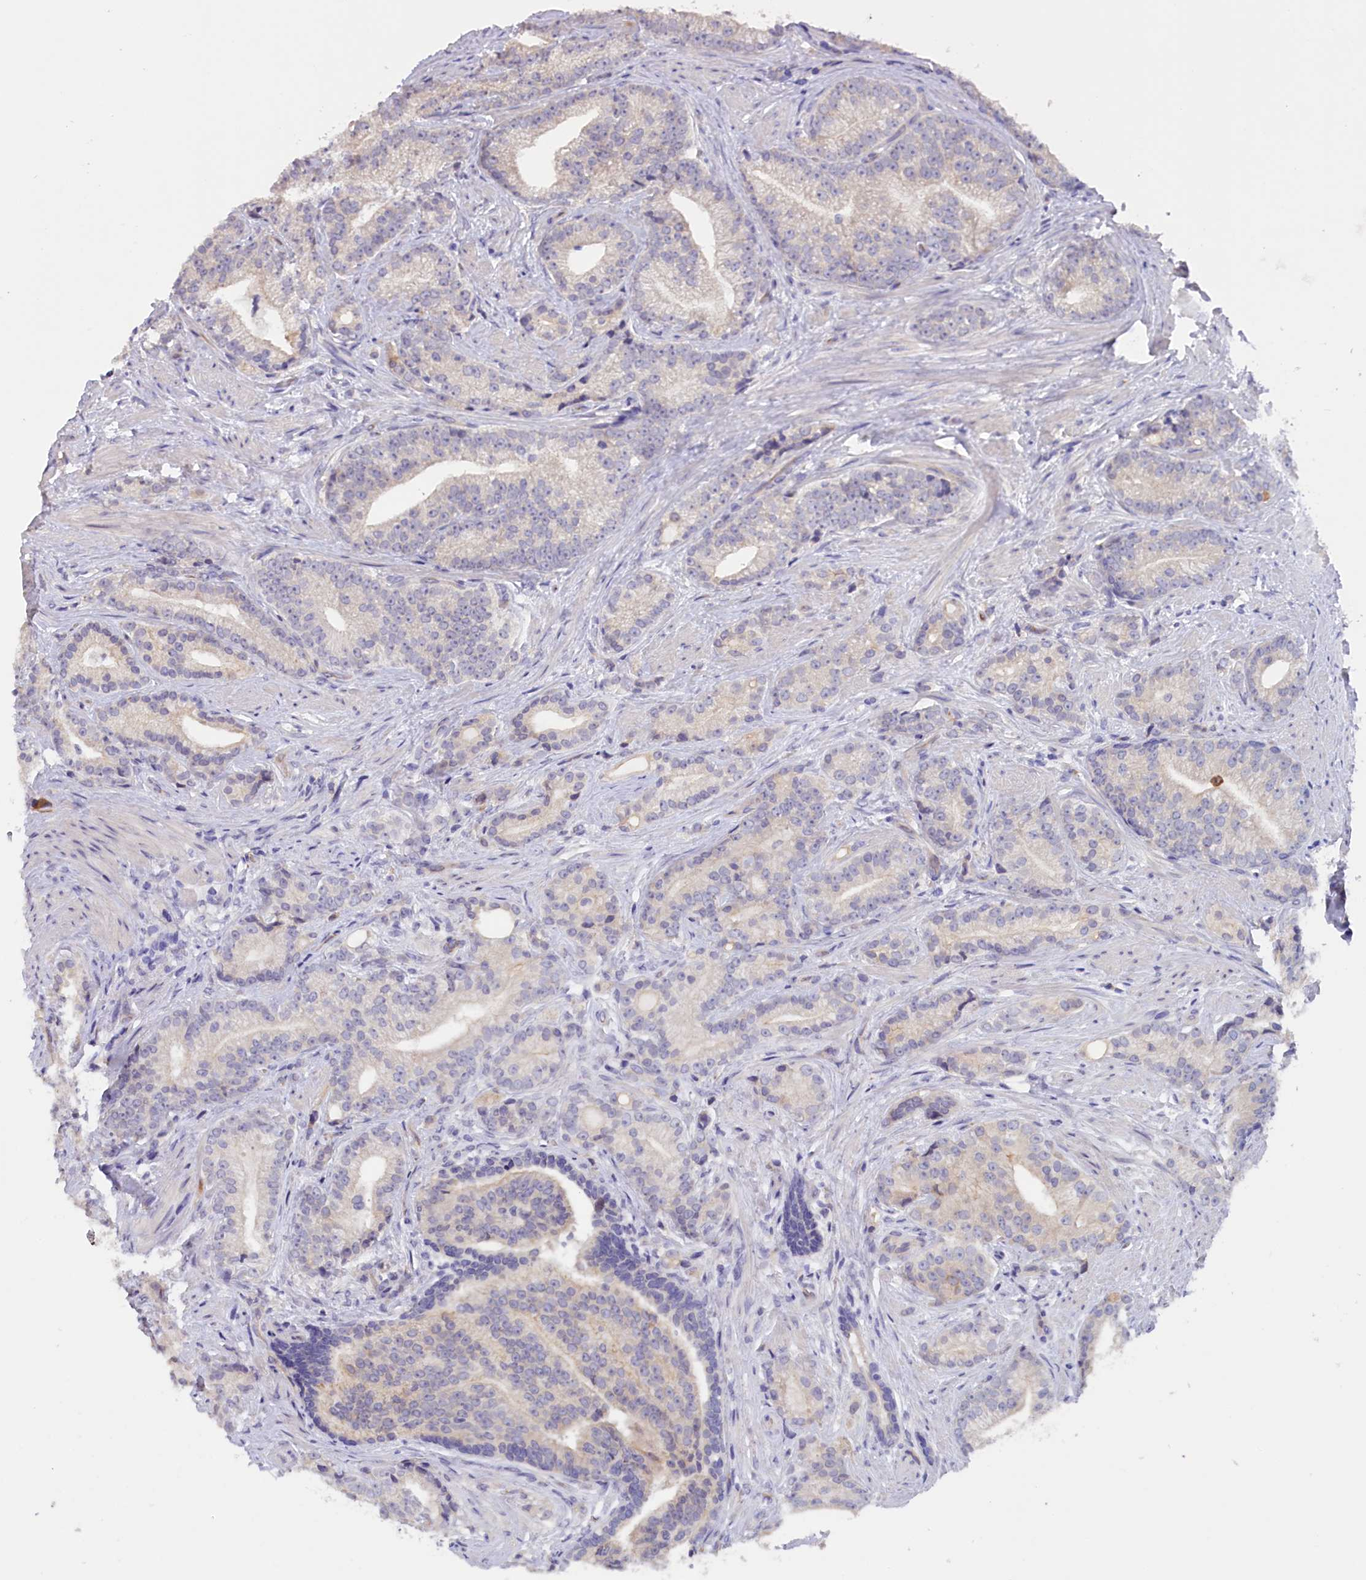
{"staining": {"intensity": "negative", "quantity": "none", "location": "none"}, "tissue": "prostate cancer", "cell_type": "Tumor cells", "image_type": "cancer", "snomed": [{"axis": "morphology", "description": "Adenocarcinoma, Low grade"}, {"axis": "topography", "description": "Prostate"}], "caption": "Immunohistochemistry (IHC) of human low-grade adenocarcinoma (prostate) shows no staining in tumor cells.", "gene": "ZSWIM4", "patient": {"sex": "male", "age": 71}}